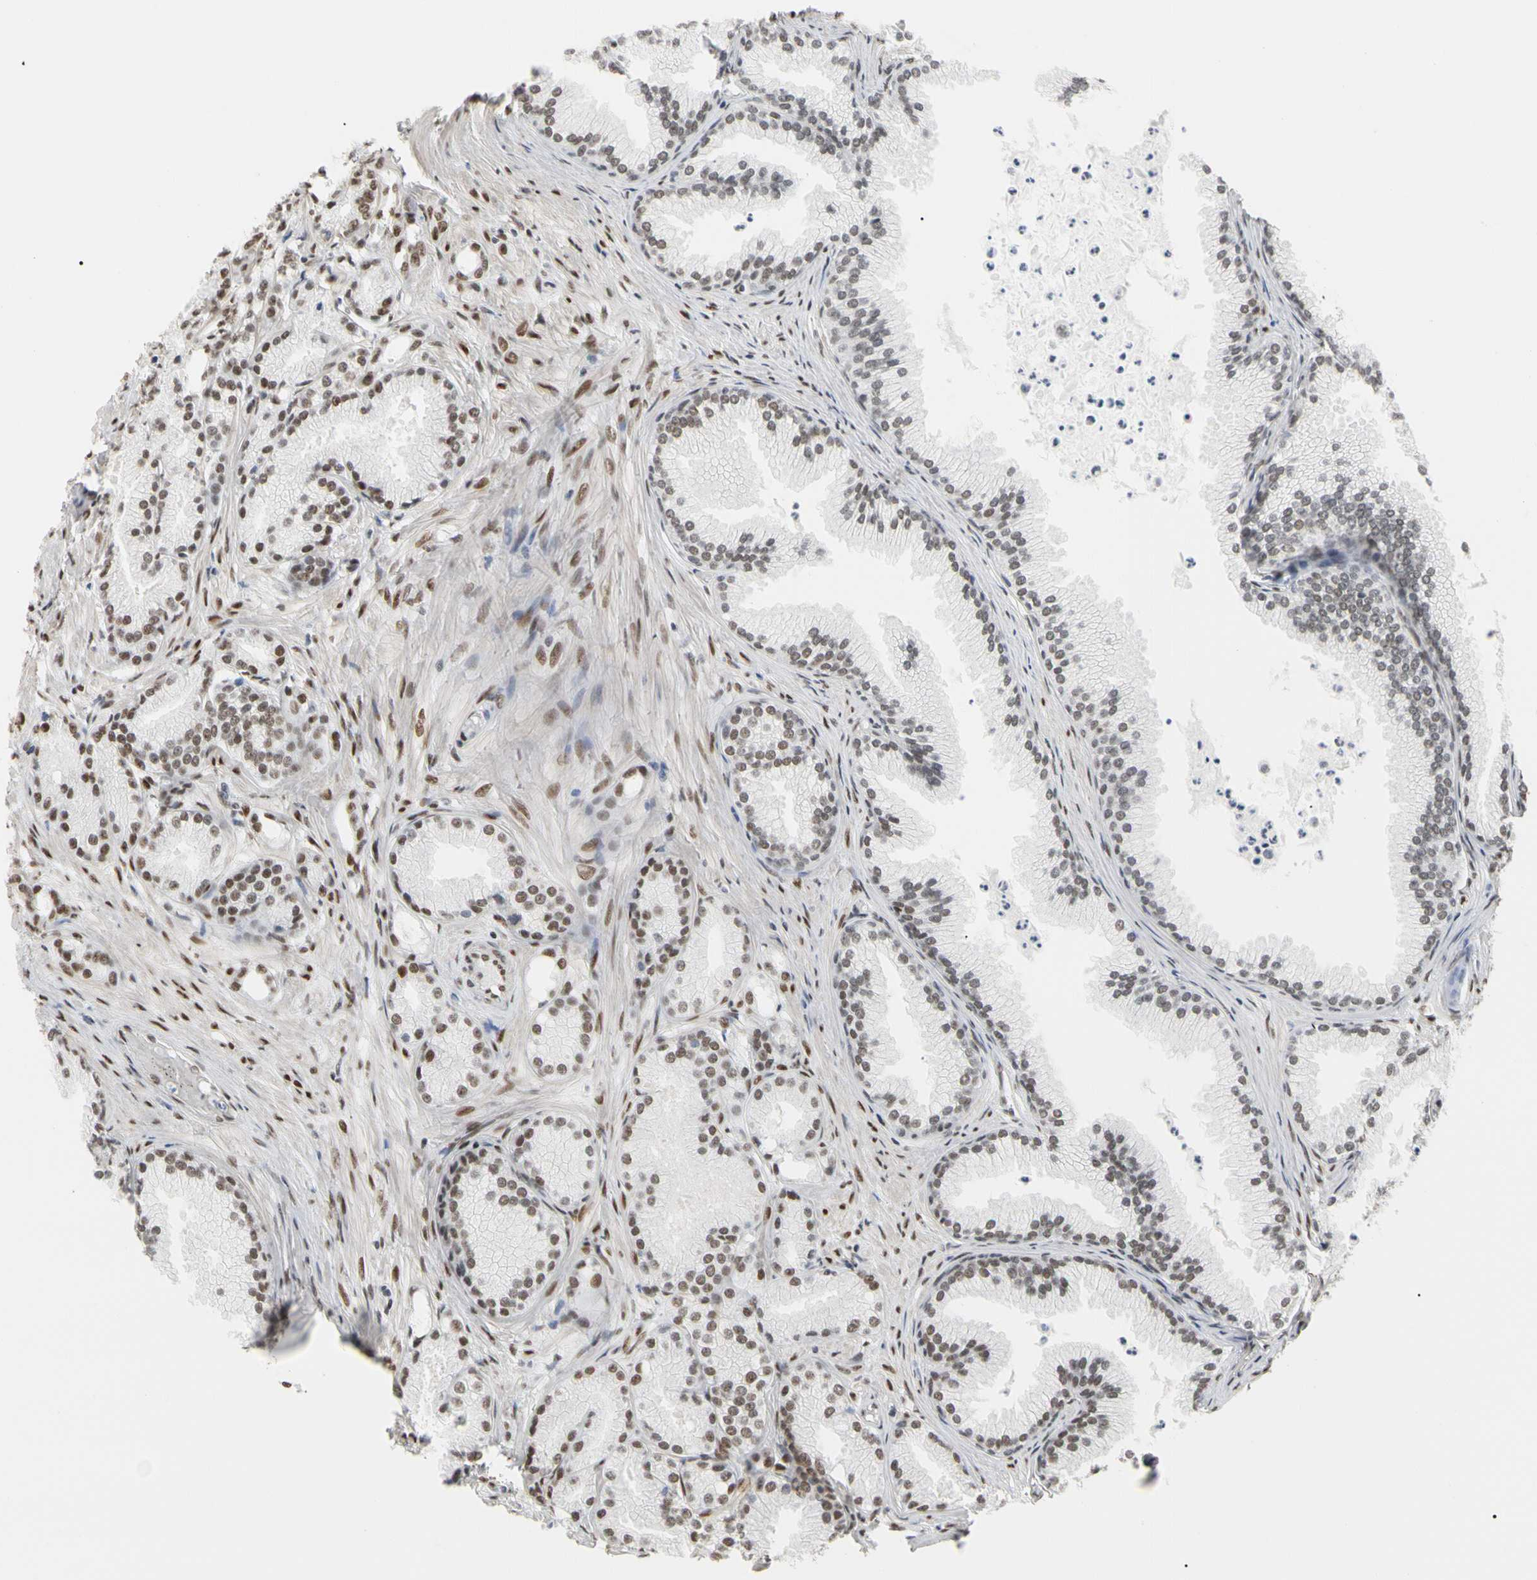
{"staining": {"intensity": "moderate", "quantity": ">75%", "location": "nuclear"}, "tissue": "prostate cancer", "cell_type": "Tumor cells", "image_type": "cancer", "snomed": [{"axis": "morphology", "description": "Adenocarcinoma, Low grade"}, {"axis": "topography", "description": "Prostate"}], "caption": "Prostate cancer (low-grade adenocarcinoma) stained with IHC demonstrates moderate nuclear staining in about >75% of tumor cells.", "gene": "FAM98B", "patient": {"sex": "male", "age": 72}}